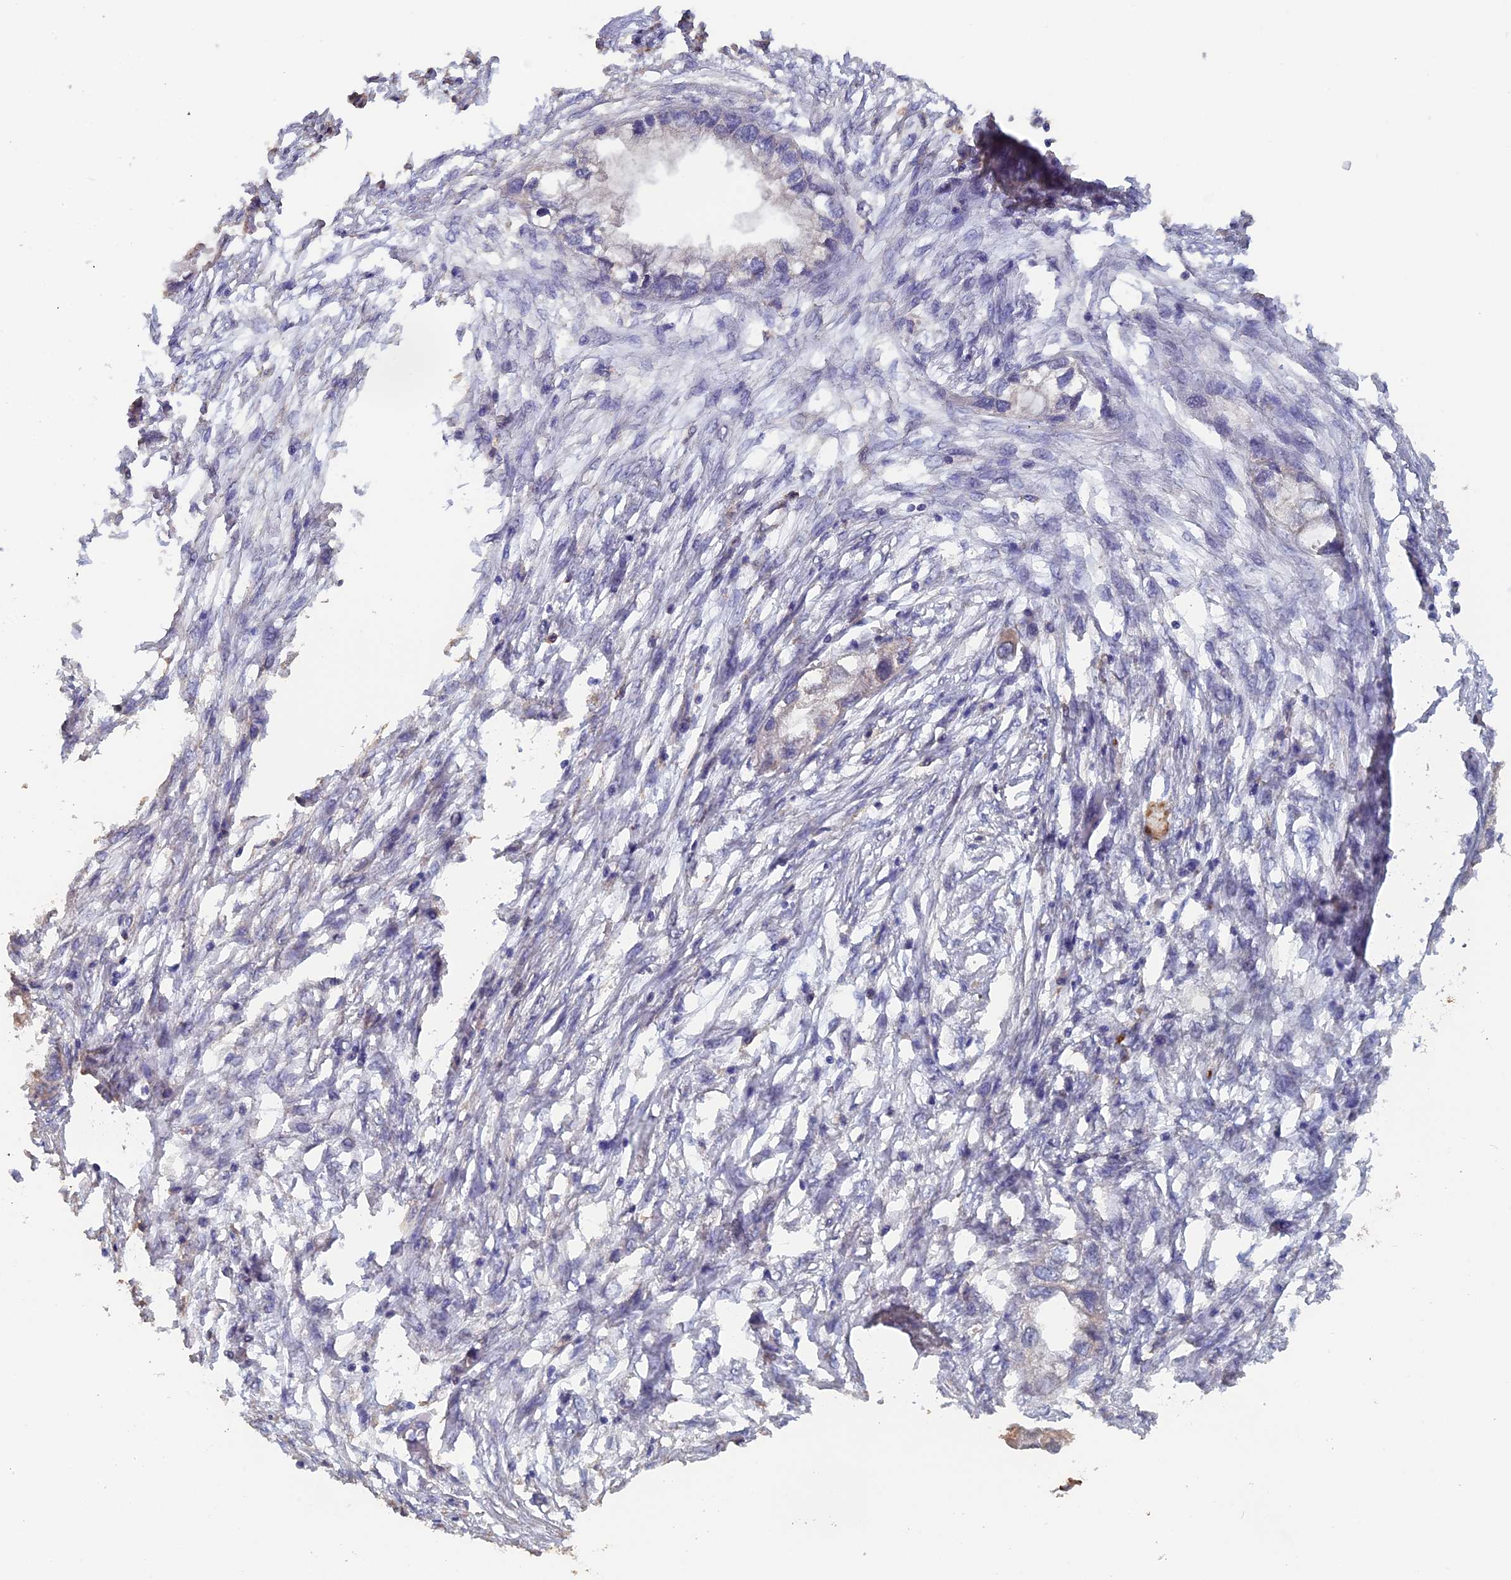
{"staining": {"intensity": "negative", "quantity": "none", "location": "none"}, "tissue": "endometrial cancer", "cell_type": "Tumor cells", "image_type": "cancer", "snomed": [{"axis": "morphology", "description": "Adenocarcinoma, NOS"}, {"axis": "morphology", "description": "Adenocarcinoma, metastatic, NOS"}, {"axis": "topography", "description": "Adipose tissue"}, {"axis": "topography", "description": "Endometrium"}], "caption": "Immunohistochemical staining of endometrial cancer displays no significant positivity in tumor cells. (DAB immunohistochemistry with hematoxylin counter stain).", "gene": "PIGQ", "patient": {"sex": "female", "age": 67}}